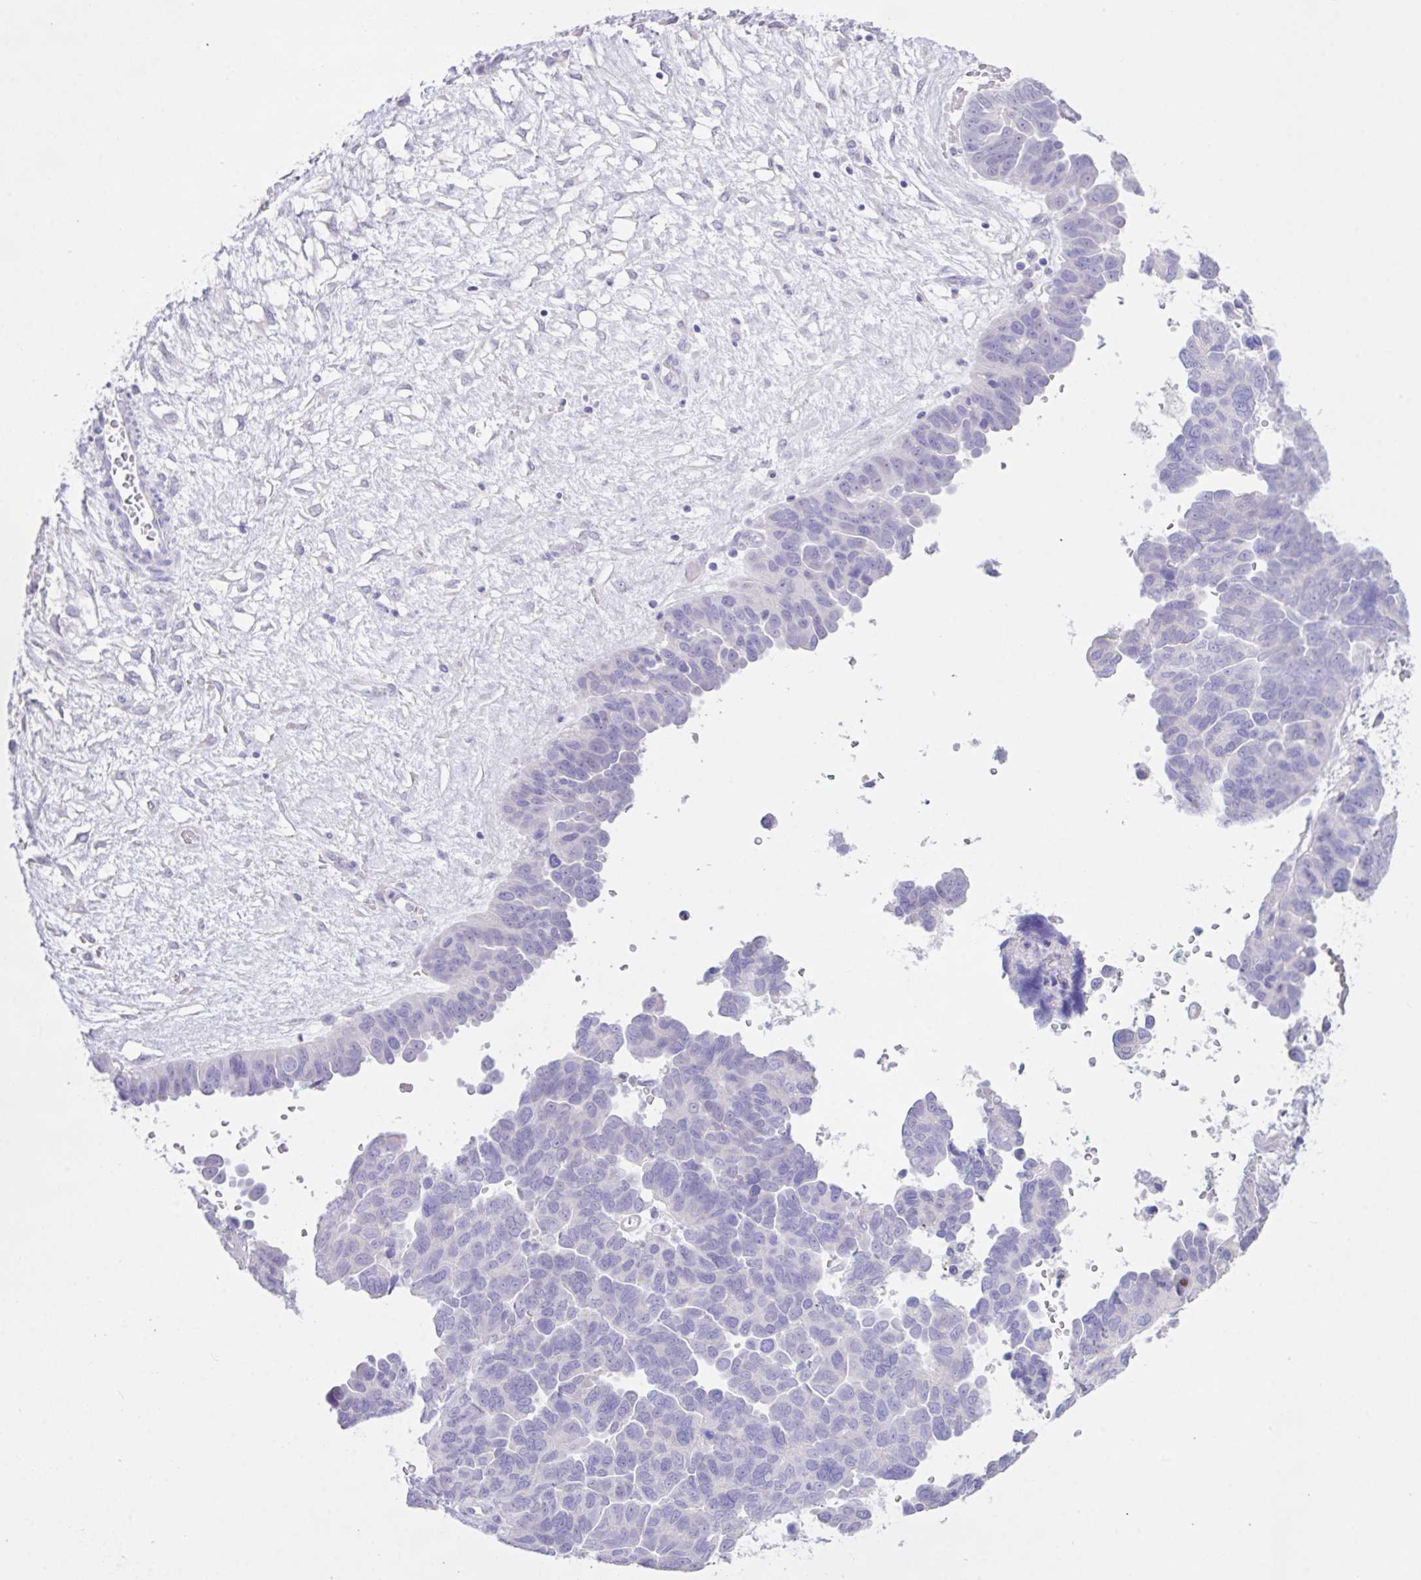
{"staining": {"intensity": "negative", "quantity": "none", "location": "none"}, "tissue": "ovarian cancer", "cell_type": "Tumor cells", "image_type": "cancer", "snomed": [{"axis": "morphology", "description": "Cystadenocarcinoma, serous, NOS"}, {"axis": "topography", "description": "Ovary"}], "caption": "Photomicrograph shows no protein positivity in tumor cells of ovarian serous cystadenocarcinoma tissue.", "gene": "CST11", "patient": {"sex": "female", "age": 64}}